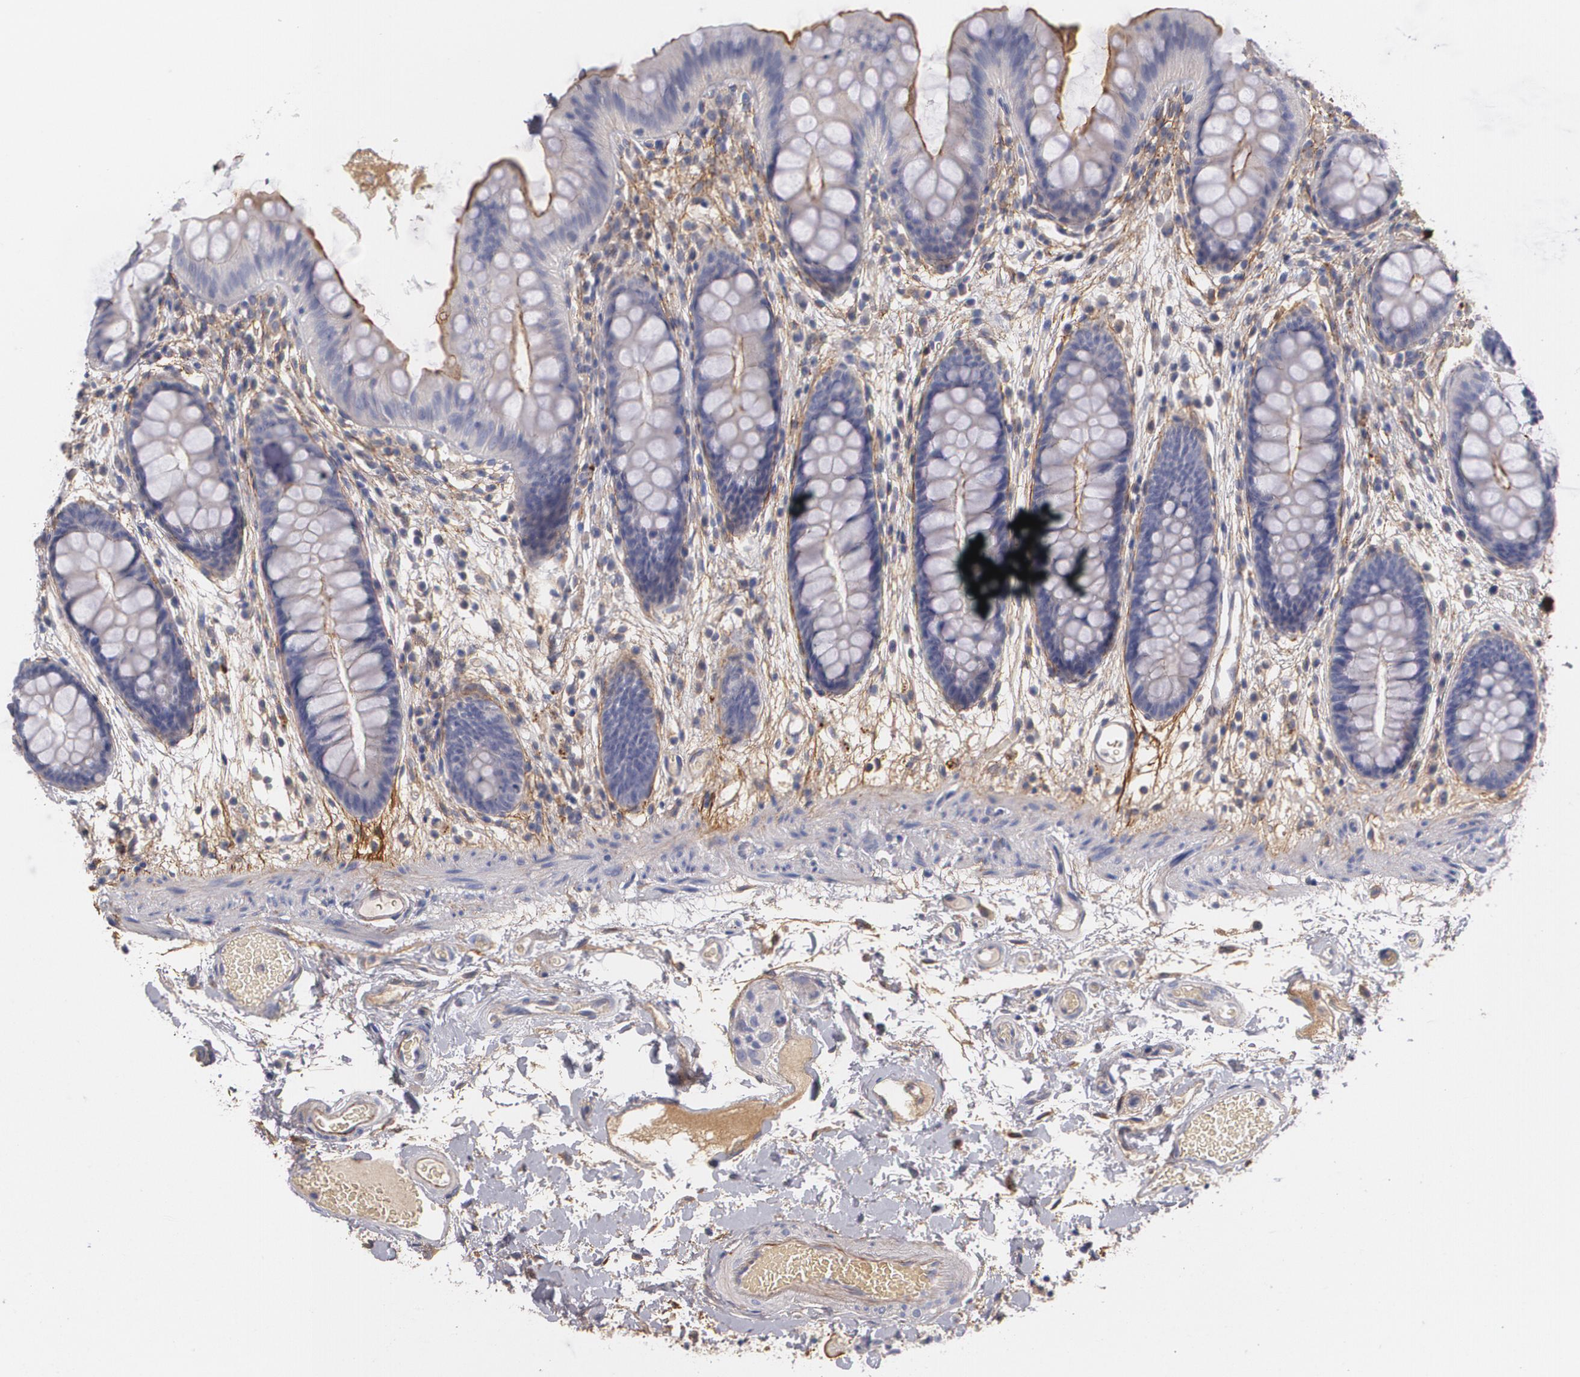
{"staining": {"intensity": "negative", "quantity": "none", "location": "none"}, "tissue": "colon", "cell_type": "Endothelial cells", "image_type": "normal", "snomed": [{"axis": "morphology", "description": "Normal tissue, NOS"}, {"axis": "topography", "description": "Smooth muscle"}, {"axis": "topography", "description": "Colon"}], "caption": "High magnification brightfield microscopy of normal colon stained with DAB (3,3'-diaminobenzidine) (brown) and counterstained with hematoxylin (blue): endothelial cells show no significant expression. (DAB immunohistochemistry, high magnification).", "gene": "FBLN1", "patient": {"sex": "male", "age": 67}}